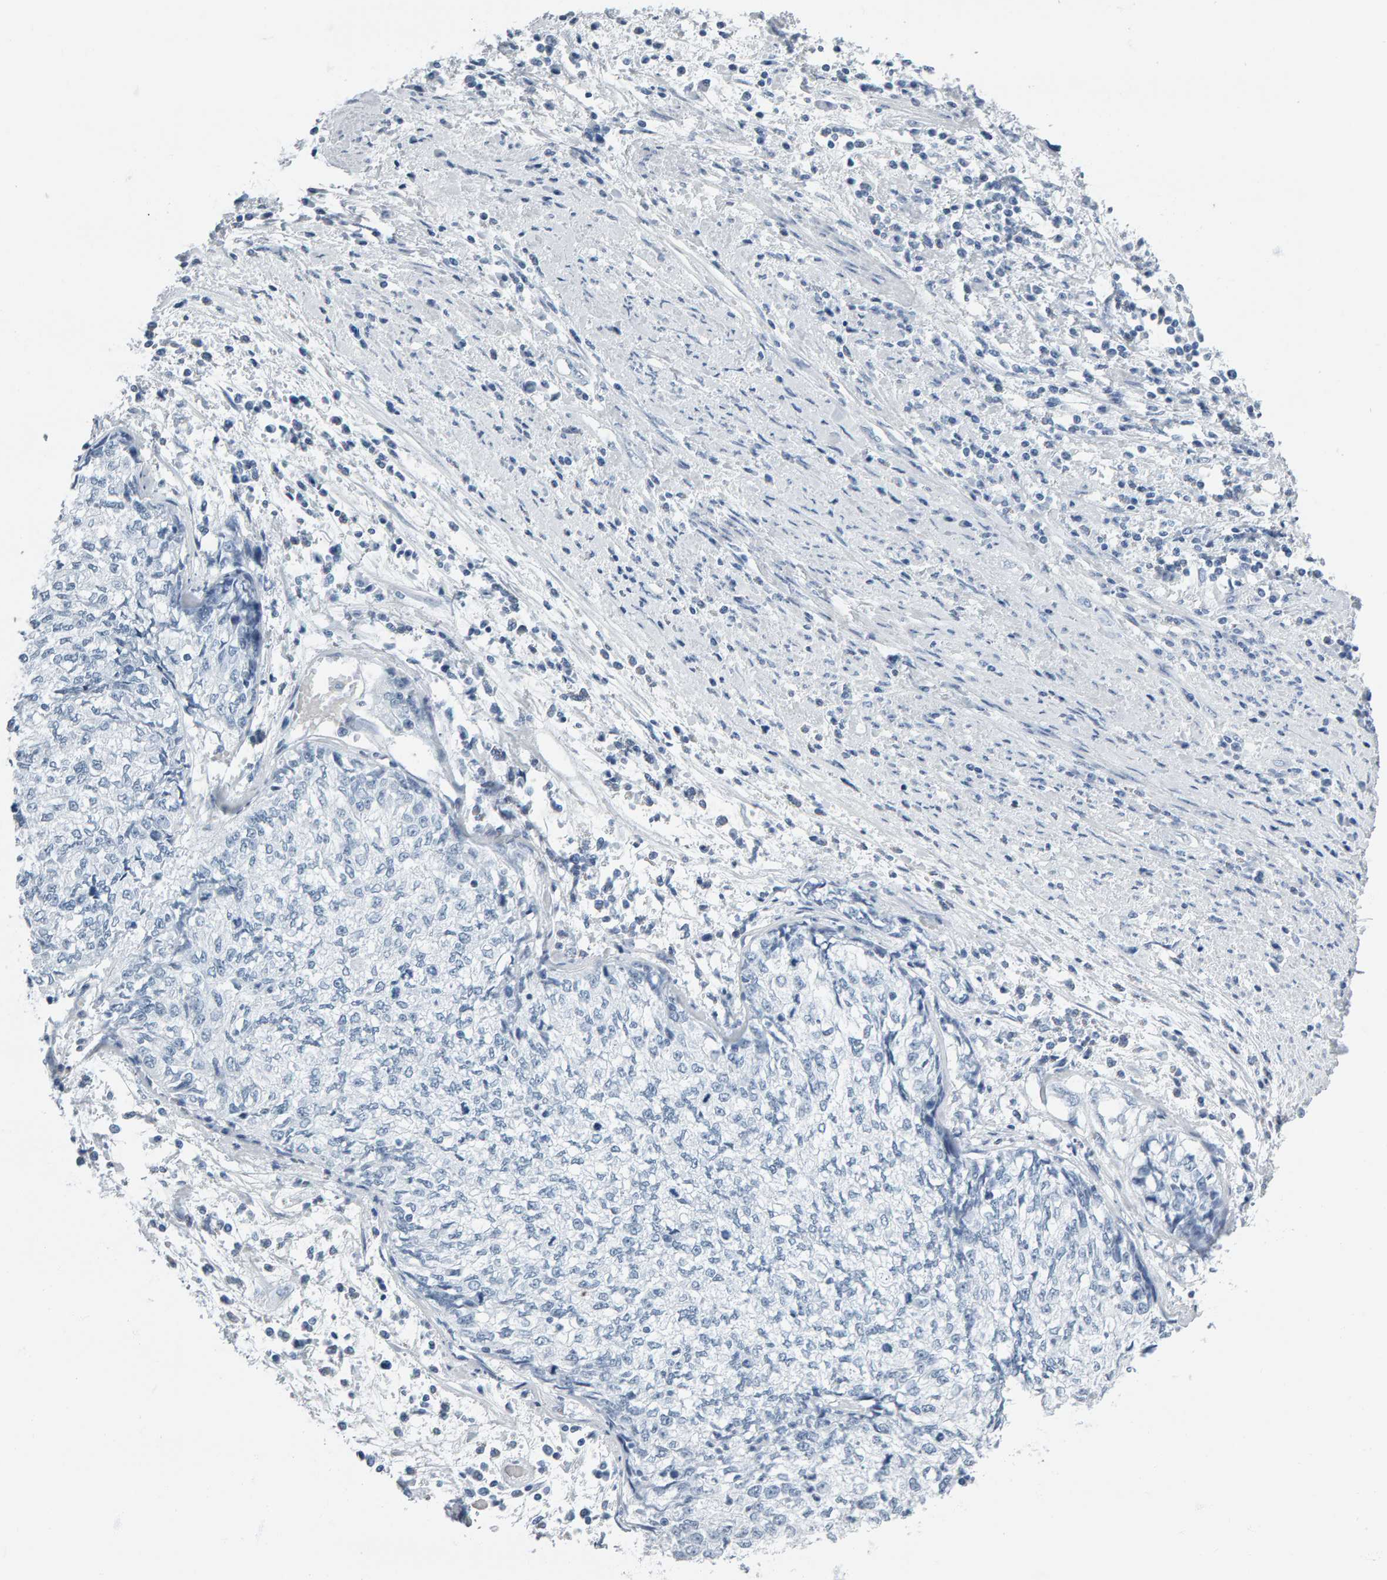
{"staining": {"intensity": "negative", "quantity": "none", "location": "none"}, "tissue": "cervical cancer", "cell_type": "Tumor cells", "image_type": "cancer", "snomed": [{"axis": "morphology", "description": "Squamous cell carcinoma, NOS"}, {"axis": "topography", "description": "Cervix"}], "caption": "Human cervical cancer (squamous cell carcinoma) stained for a protein using immunohistochemistry displays no positivity in tumor cells.", "gene": "SPACA3", "patient": {"sex": "female", "age": 57}}